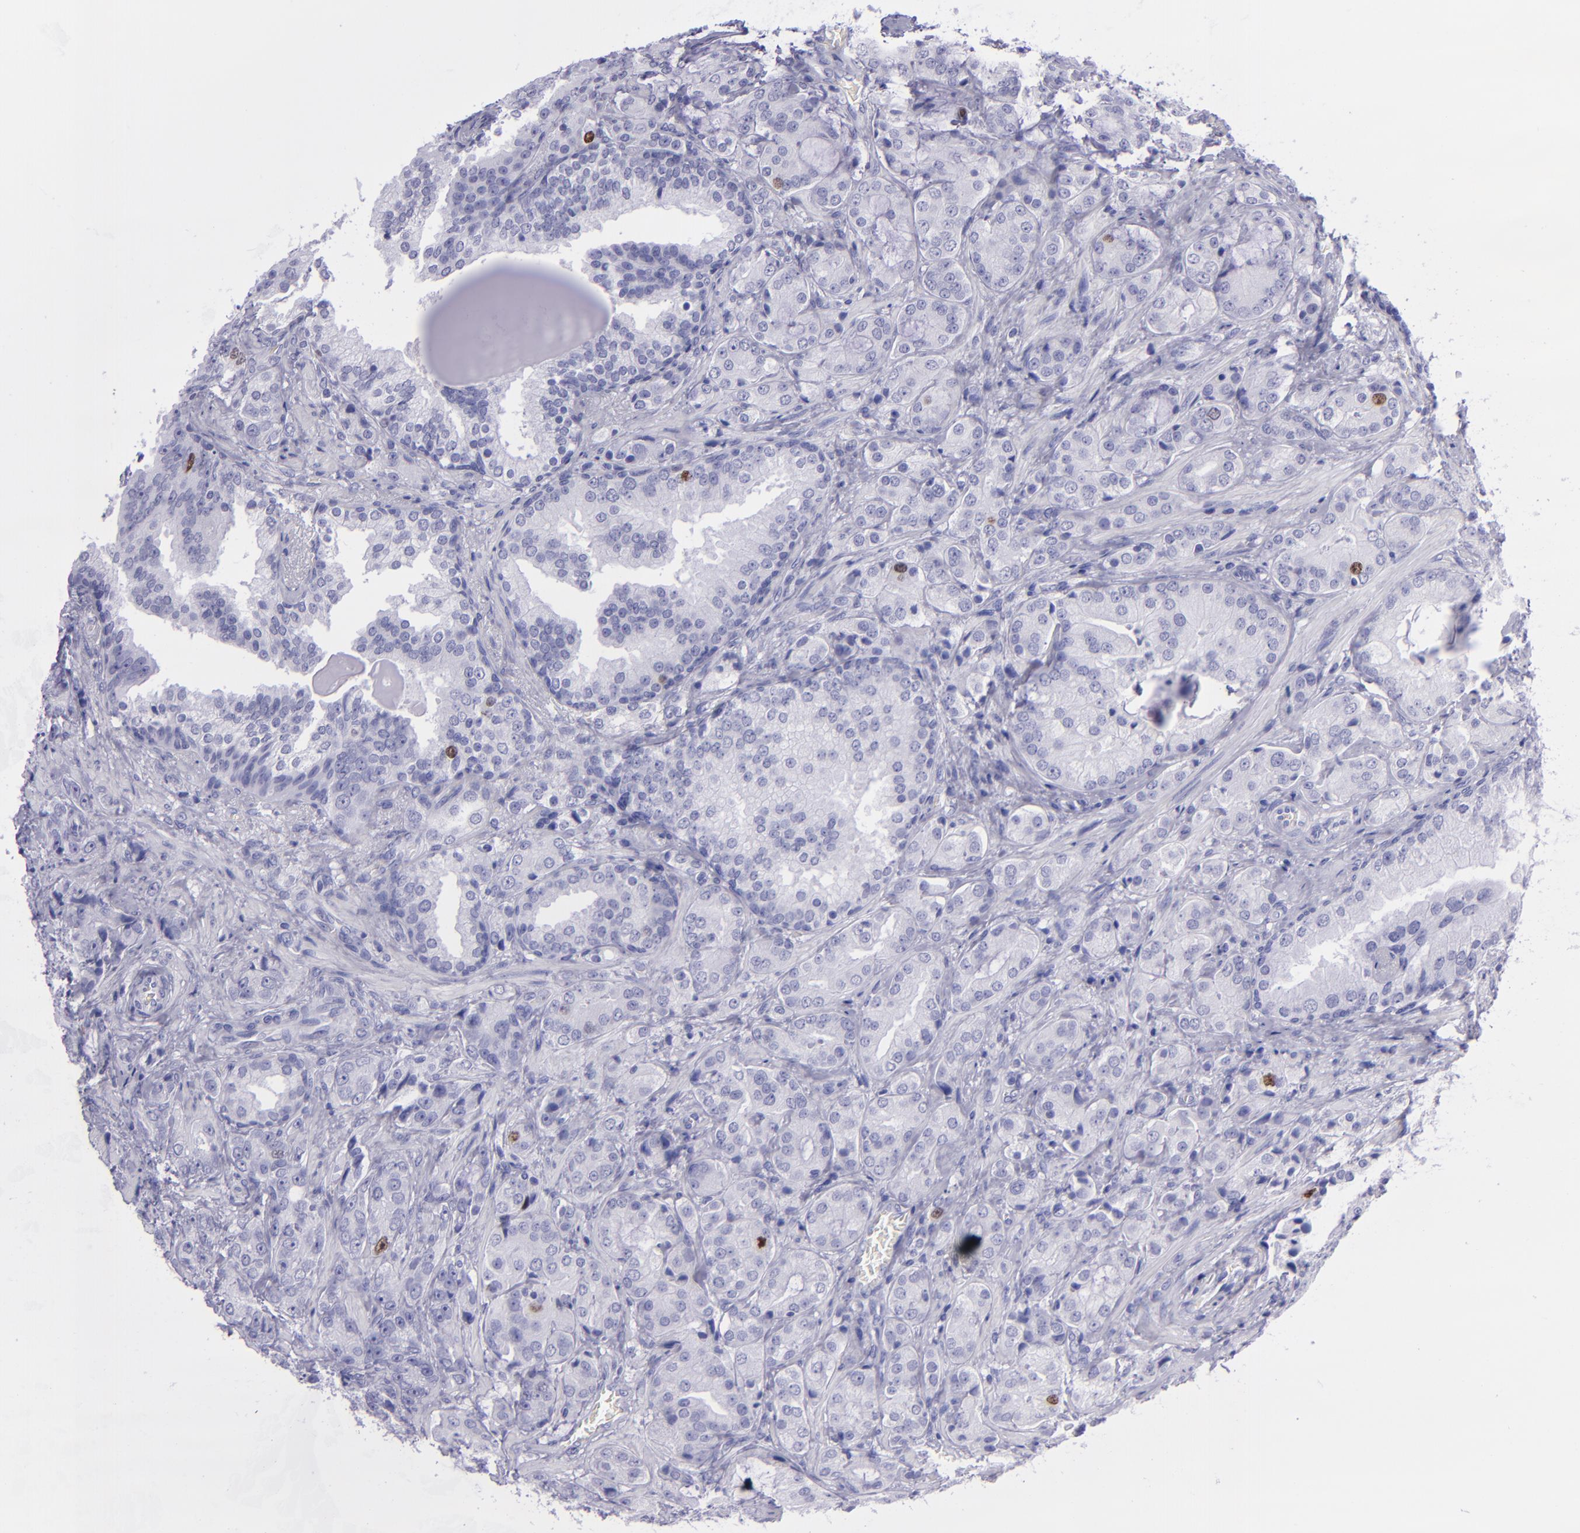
{"staining": {"intensity": "strong", "quantity": "<25%", "location": "nuclear"}, "tissue": "prostate cancer", "cell_type": "Tumor cells", "image_type": "cancer", "snomed": [{"axis": "morphology", "description": "Adenocarcinoma, Medium grade"}, {"axis": "topography", "description": "Prostate"}], "caption": "Immunohistochemical staining of human prostate medium-grade adenocarcinoma demonstrates medium levels of strong nuclear protein positivity in about <25% of tumor cells. The staining was performed using DAB (3,3'-diaminobenzidine) to visualize the protein expression in brown, while the nuclei were stained in blue with hematoxylin (Magnification: 20x).", "gene": "TOP2A", "patient": {"sex": "male", "age": 70}}